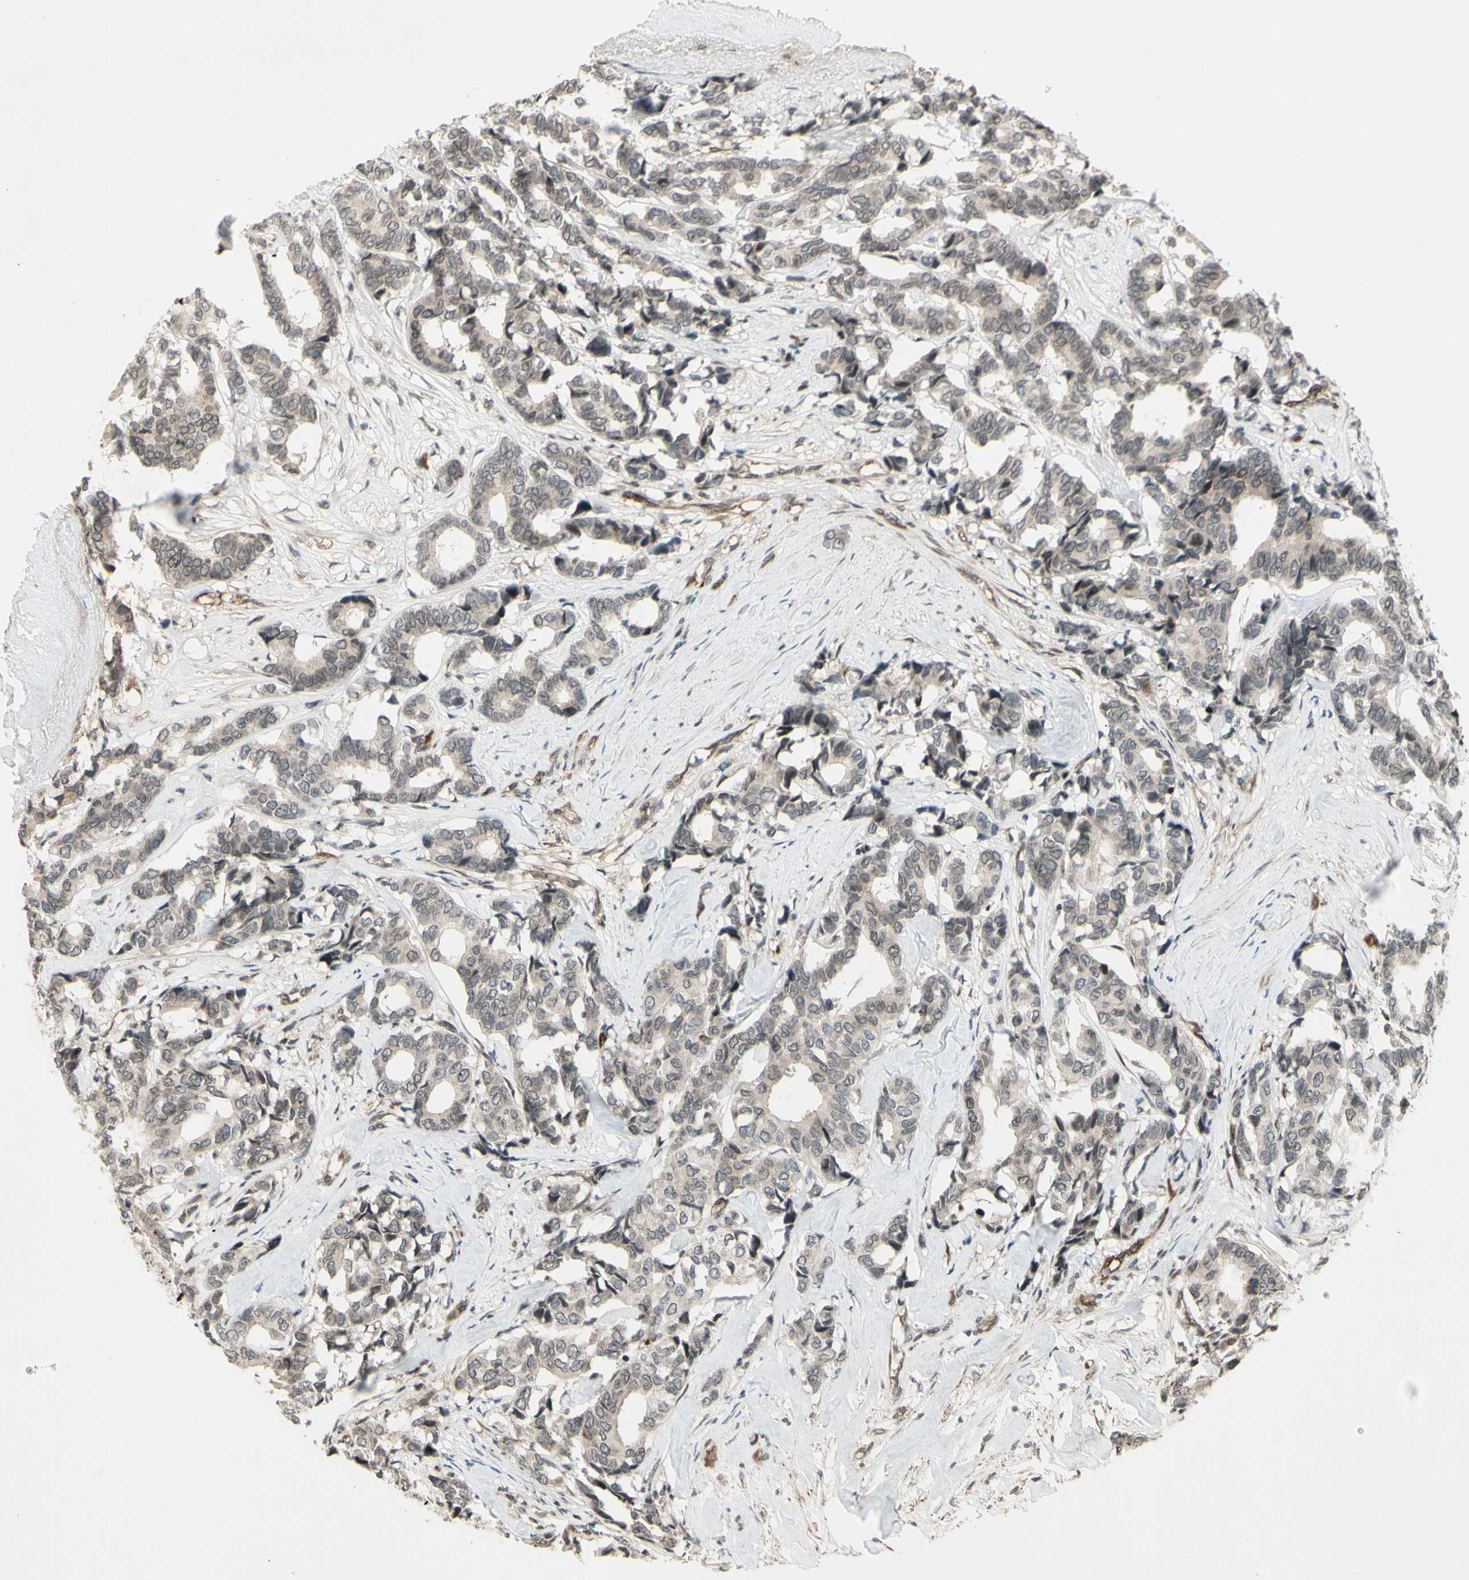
{"staining": {"intensity": "weak", "quantity": ">75%", "location": "cytoplasmic/membranous"}, "tissue": "breast cancer", "cell_type": "Tumor cells", "image_type": "cancer", "snomed": [{"axis": "morphology", "description": "Duct carcinoma"}, {"axis": "topography", "description": "Breast"}], "caption": "A histopathology image of breast cancer (infiltrating ductal carcinoma) stained for a protein displays weak cytoplasmic/membranous brown staining in tumor cells.", "gene": "MLF2", "patient": {"sex": "female", "age": 87}}